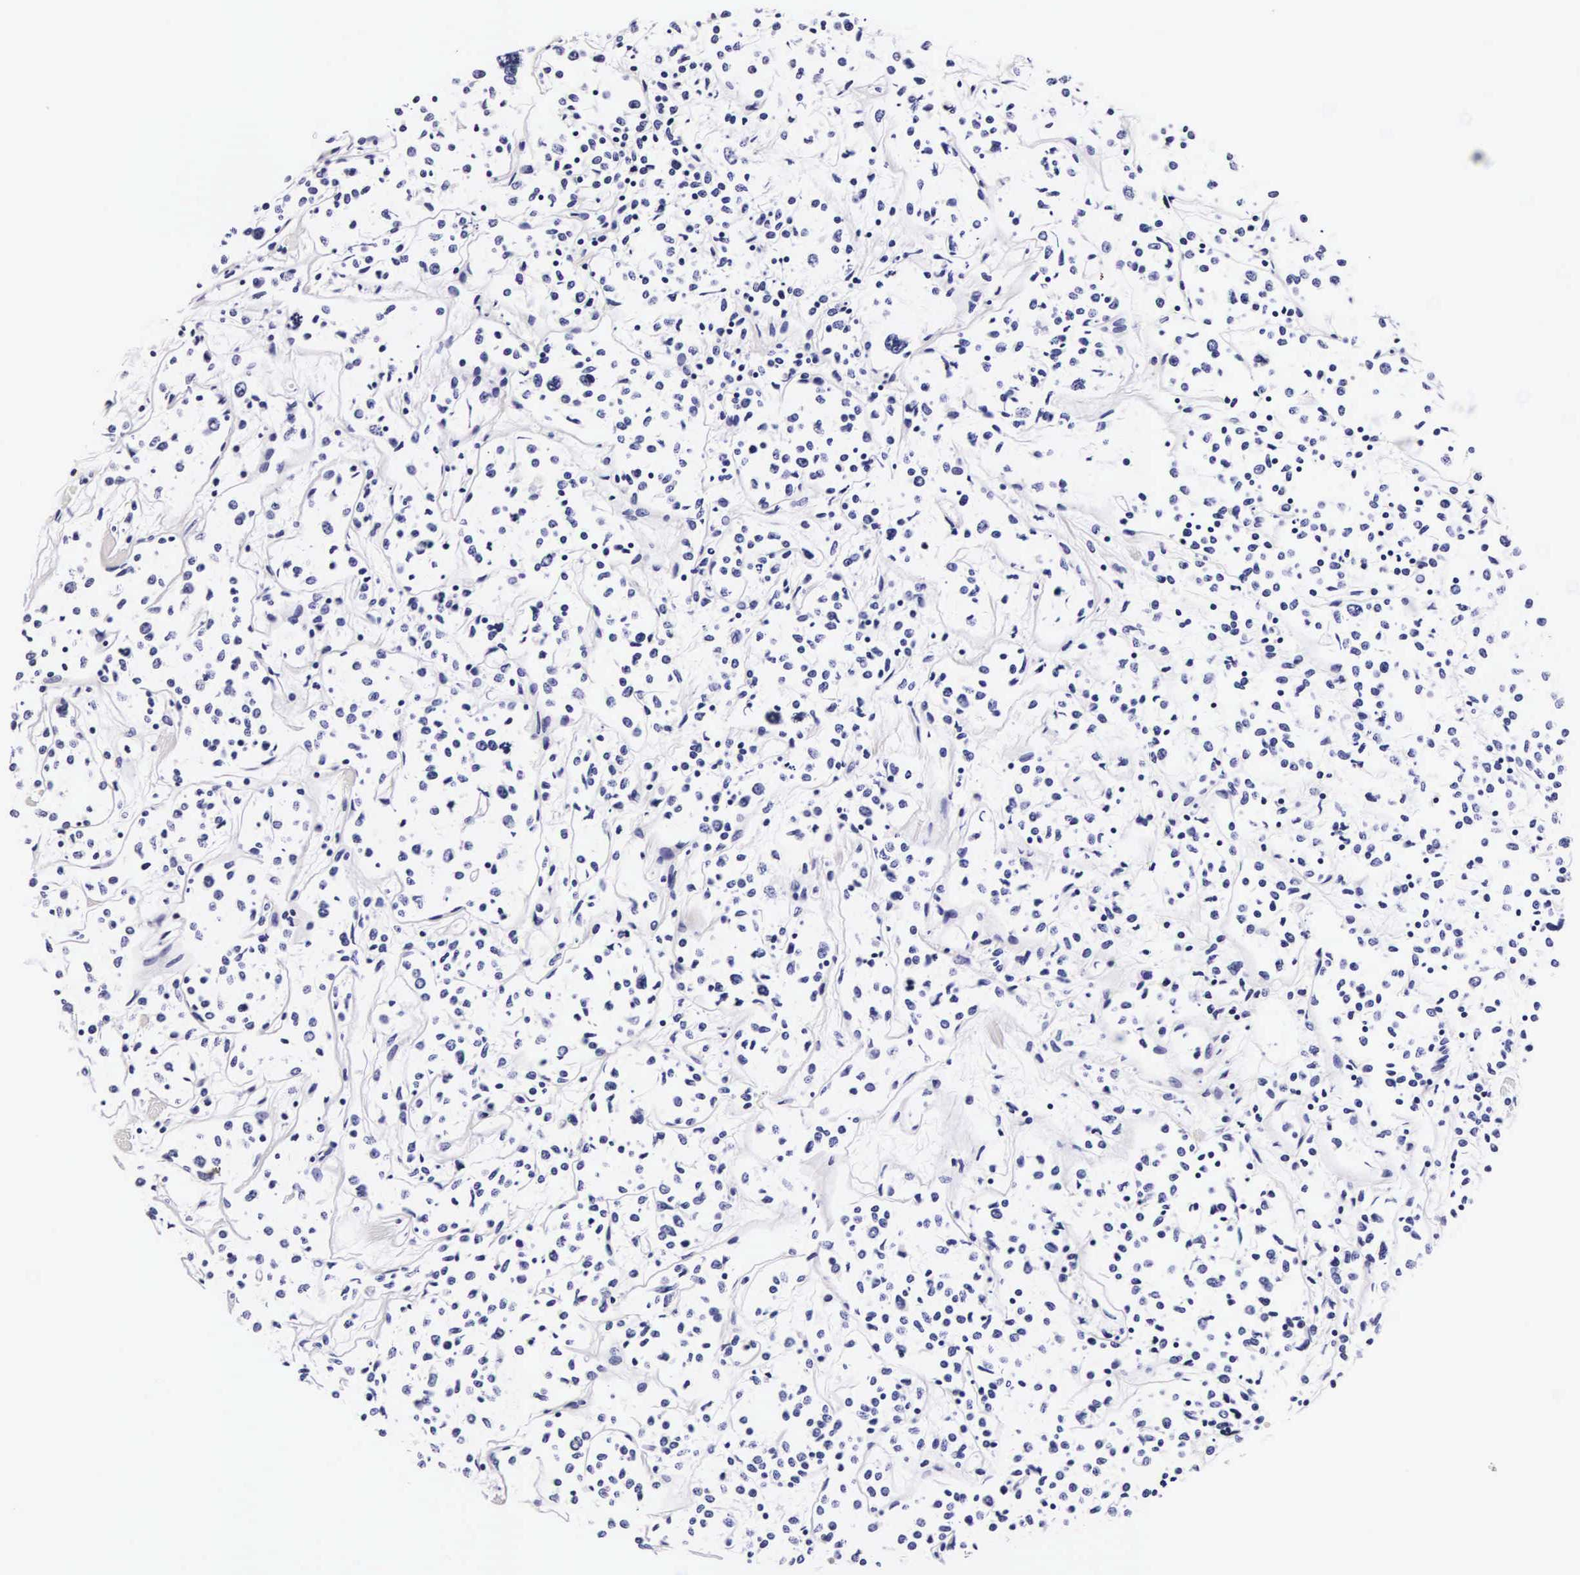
{"staining": {"intensity": "negative", "quantity": "none", "location": "none"}, "tissue": "lymphoma", "cell_type": "Tumor cells", "image_type": "cancer", "snomed": [{"axis": "morphology", "description": "Malignant lymphoma, non-Hodgkin's type, Low grade"}, {"axis": "topography", "description": "Small intestine"}], "caption": "This is an IHC photomicrograph of lymphoma. There is no positivity in tumor cells.", "gene": "UPRT", "patient": {"sex": "female", "age": 59}}